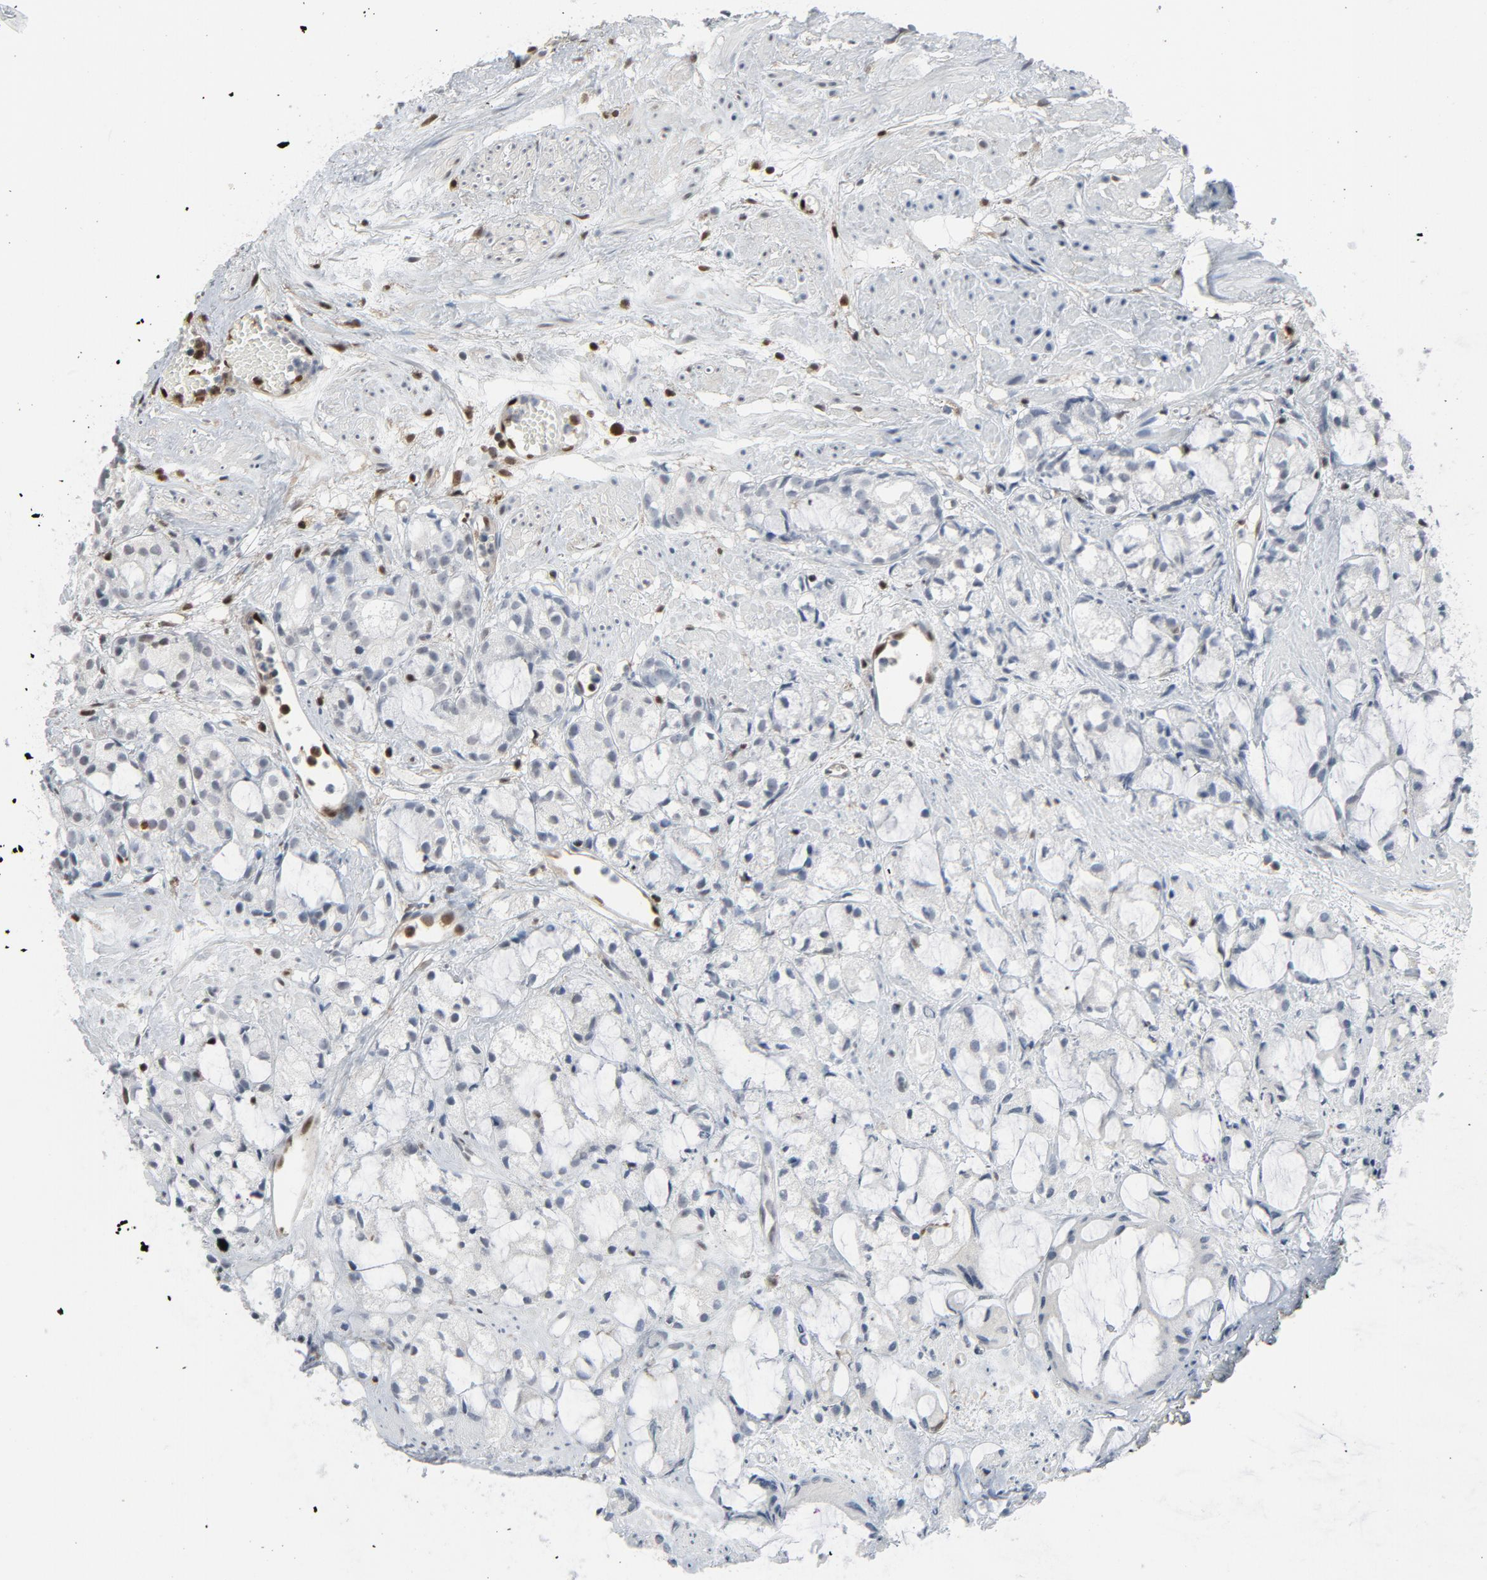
{"staining": {"intensity": "negative", "quantity": "none", "location": "none"}, "tissue": "prostate cancer", "cell_type": "Tumor cells", "image_type": "cancer", "snomed": [{"axis": "morphology", "description": "Adenocarcinoma, High grade"}, {"axis": "topography", "description": "Prostate"}], "caption": "This is an immunohistochemistry micrograph of prostate high-grade adenocarcinoma. There is no staining in tumor cells.", "gene": "STAT5A", "patient": {"sex": "male", "age": 85}}